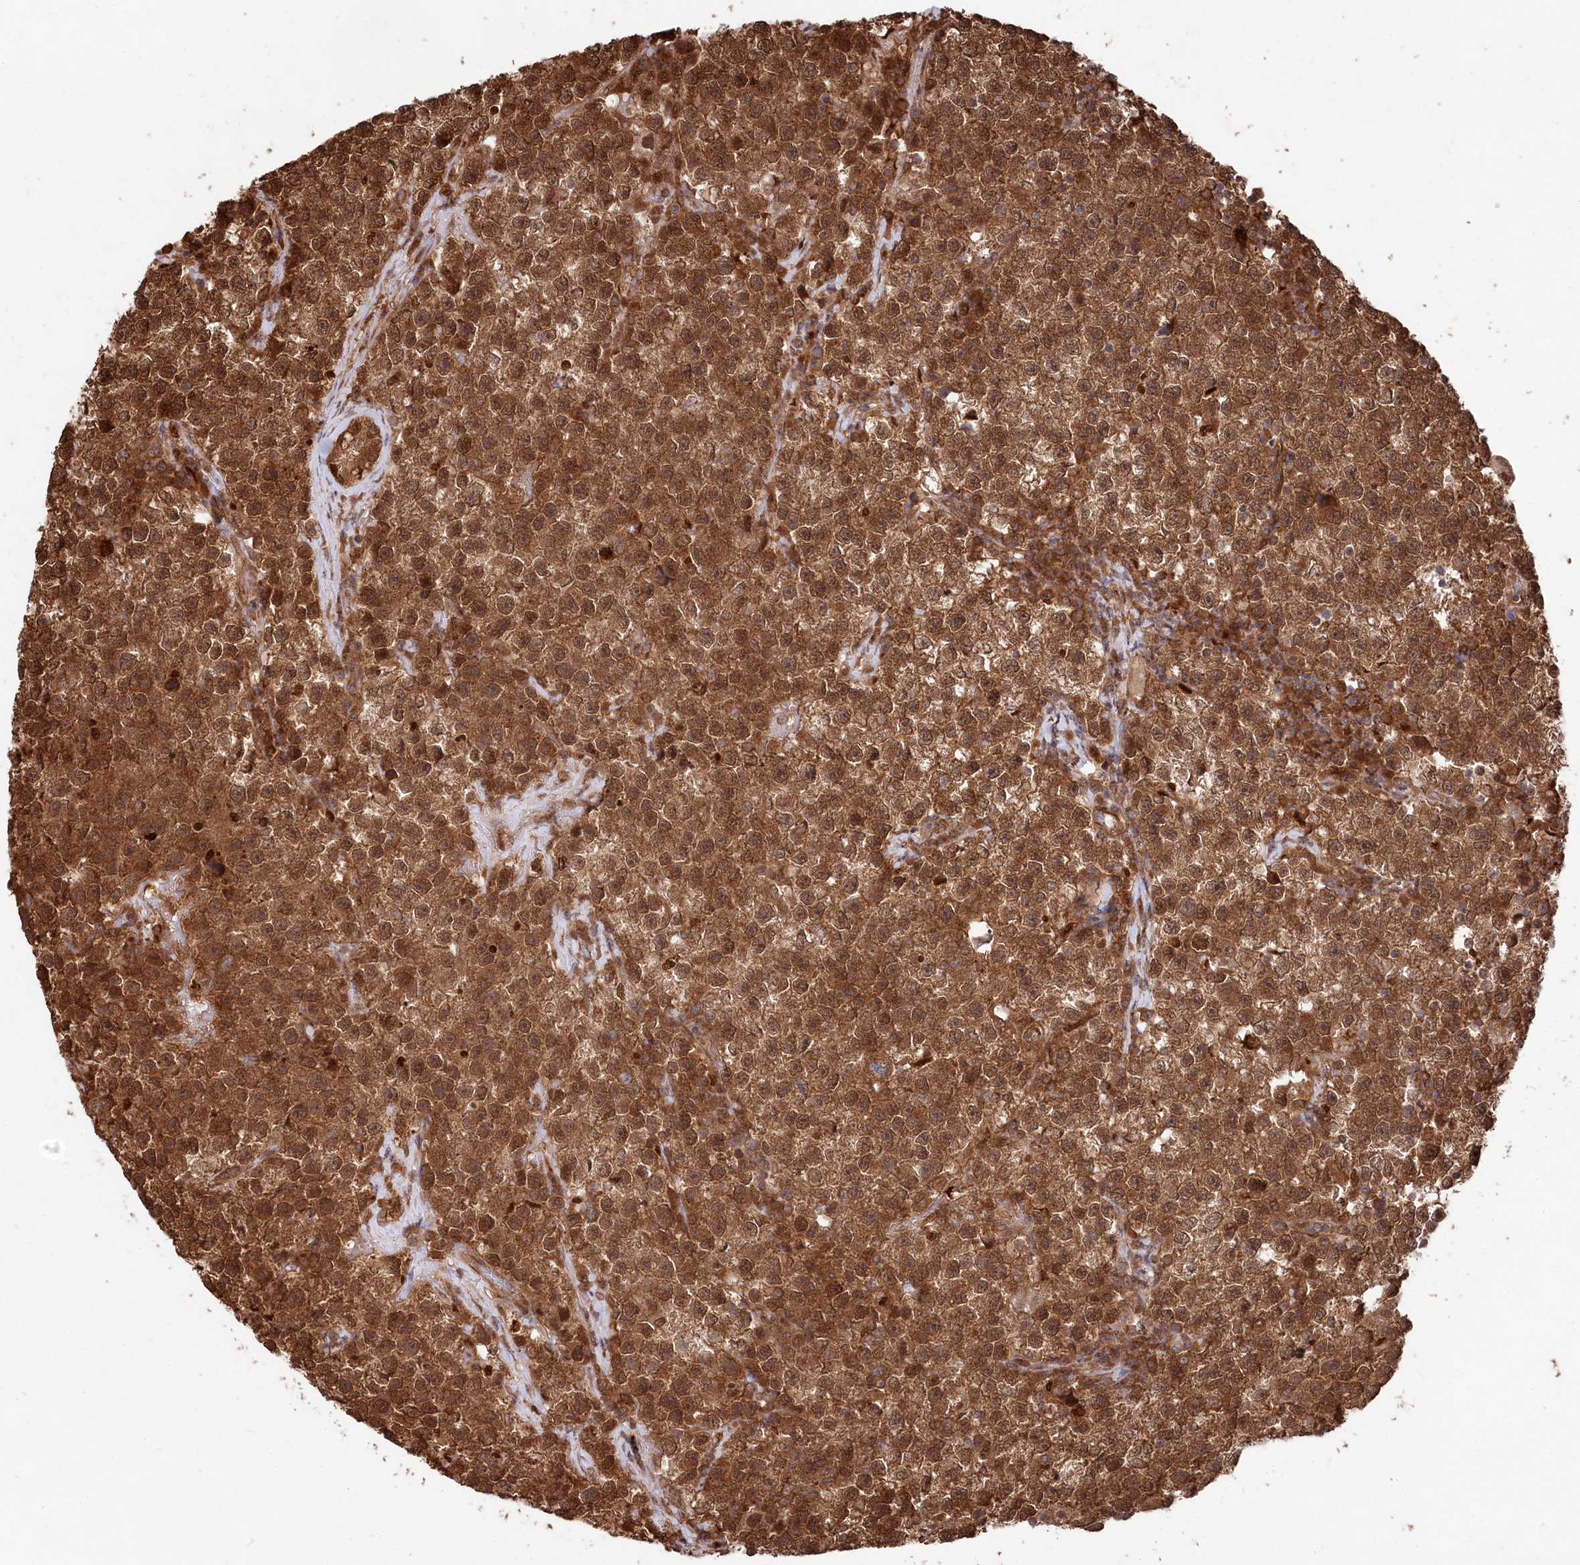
{"staining": {"intensity": "strong", "quantity": ">75%", "location": "cytoplasmic/membranous,nuclear"}, "tissue": "testis cancer", "cell_type": "Tumor cells", "image_type": "cancer", "snomed": [{"axis": "morphology", "description": "Seminoma, NOS"}, {"axis": "topography", "description": "Testis"}], "caption": "Human testis cancer stained with a protein marker shows strong staining in tumor cells.", "gene": "PSMA1", "patient": {"sex": "male", "age": 22}}